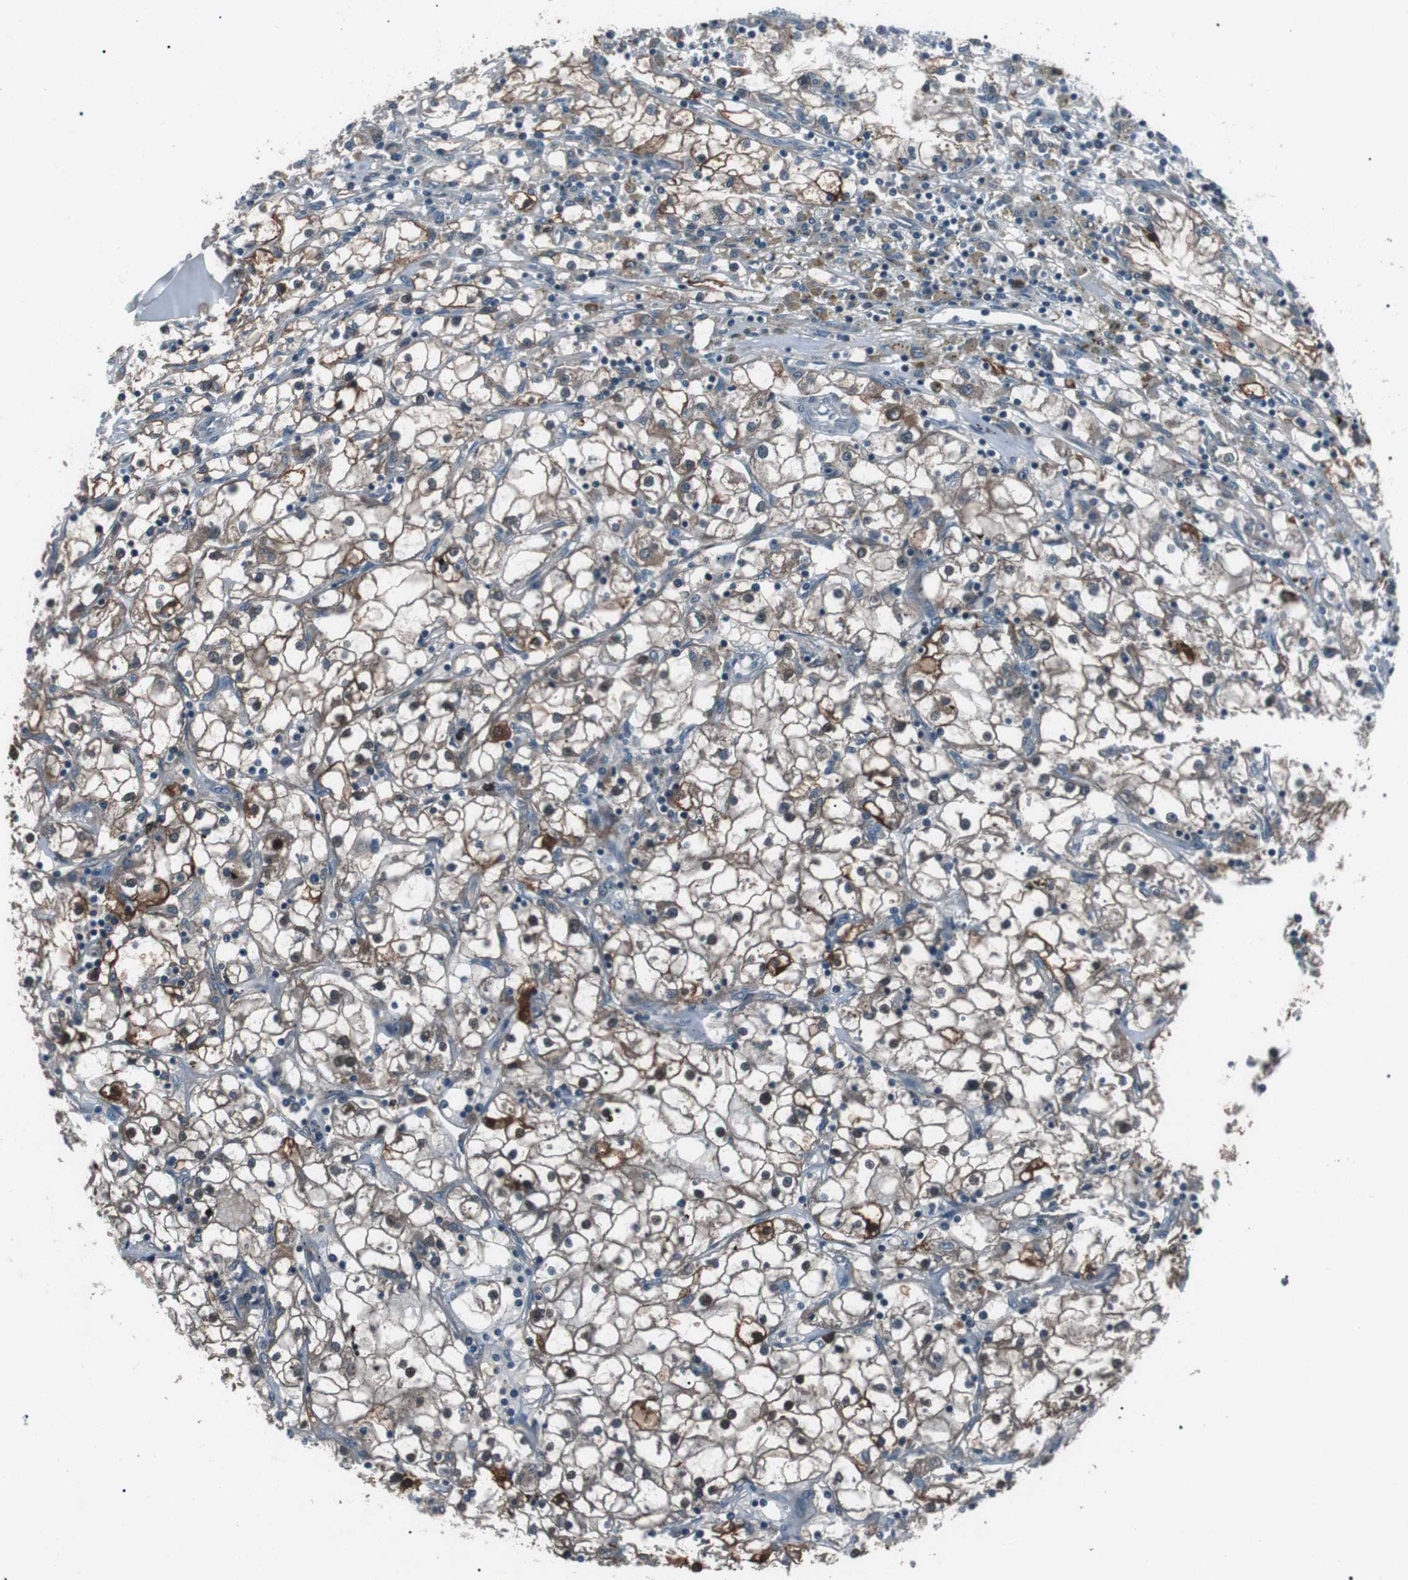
{"staining": {"intensity": "moderate", "quantity": ">75%", "location": "cytoplasmic/membranous"}, "tissue": "renal cancer", "cell_type": "Tumor cells", "image_type": "cancer", "snomed": [{"axis": "morphology", "description": "Adenocarcinoma, NOS"}, {"axis": "topography", "description": "Kidney"}], "caption": "Moderate cytoplasmic/membranous protein expression is identified in approximately >75% of tumor cells in adenocarcinoma (renal).", "gene": "LRIG2", "patient": {"sex": "male", "age": 56}}